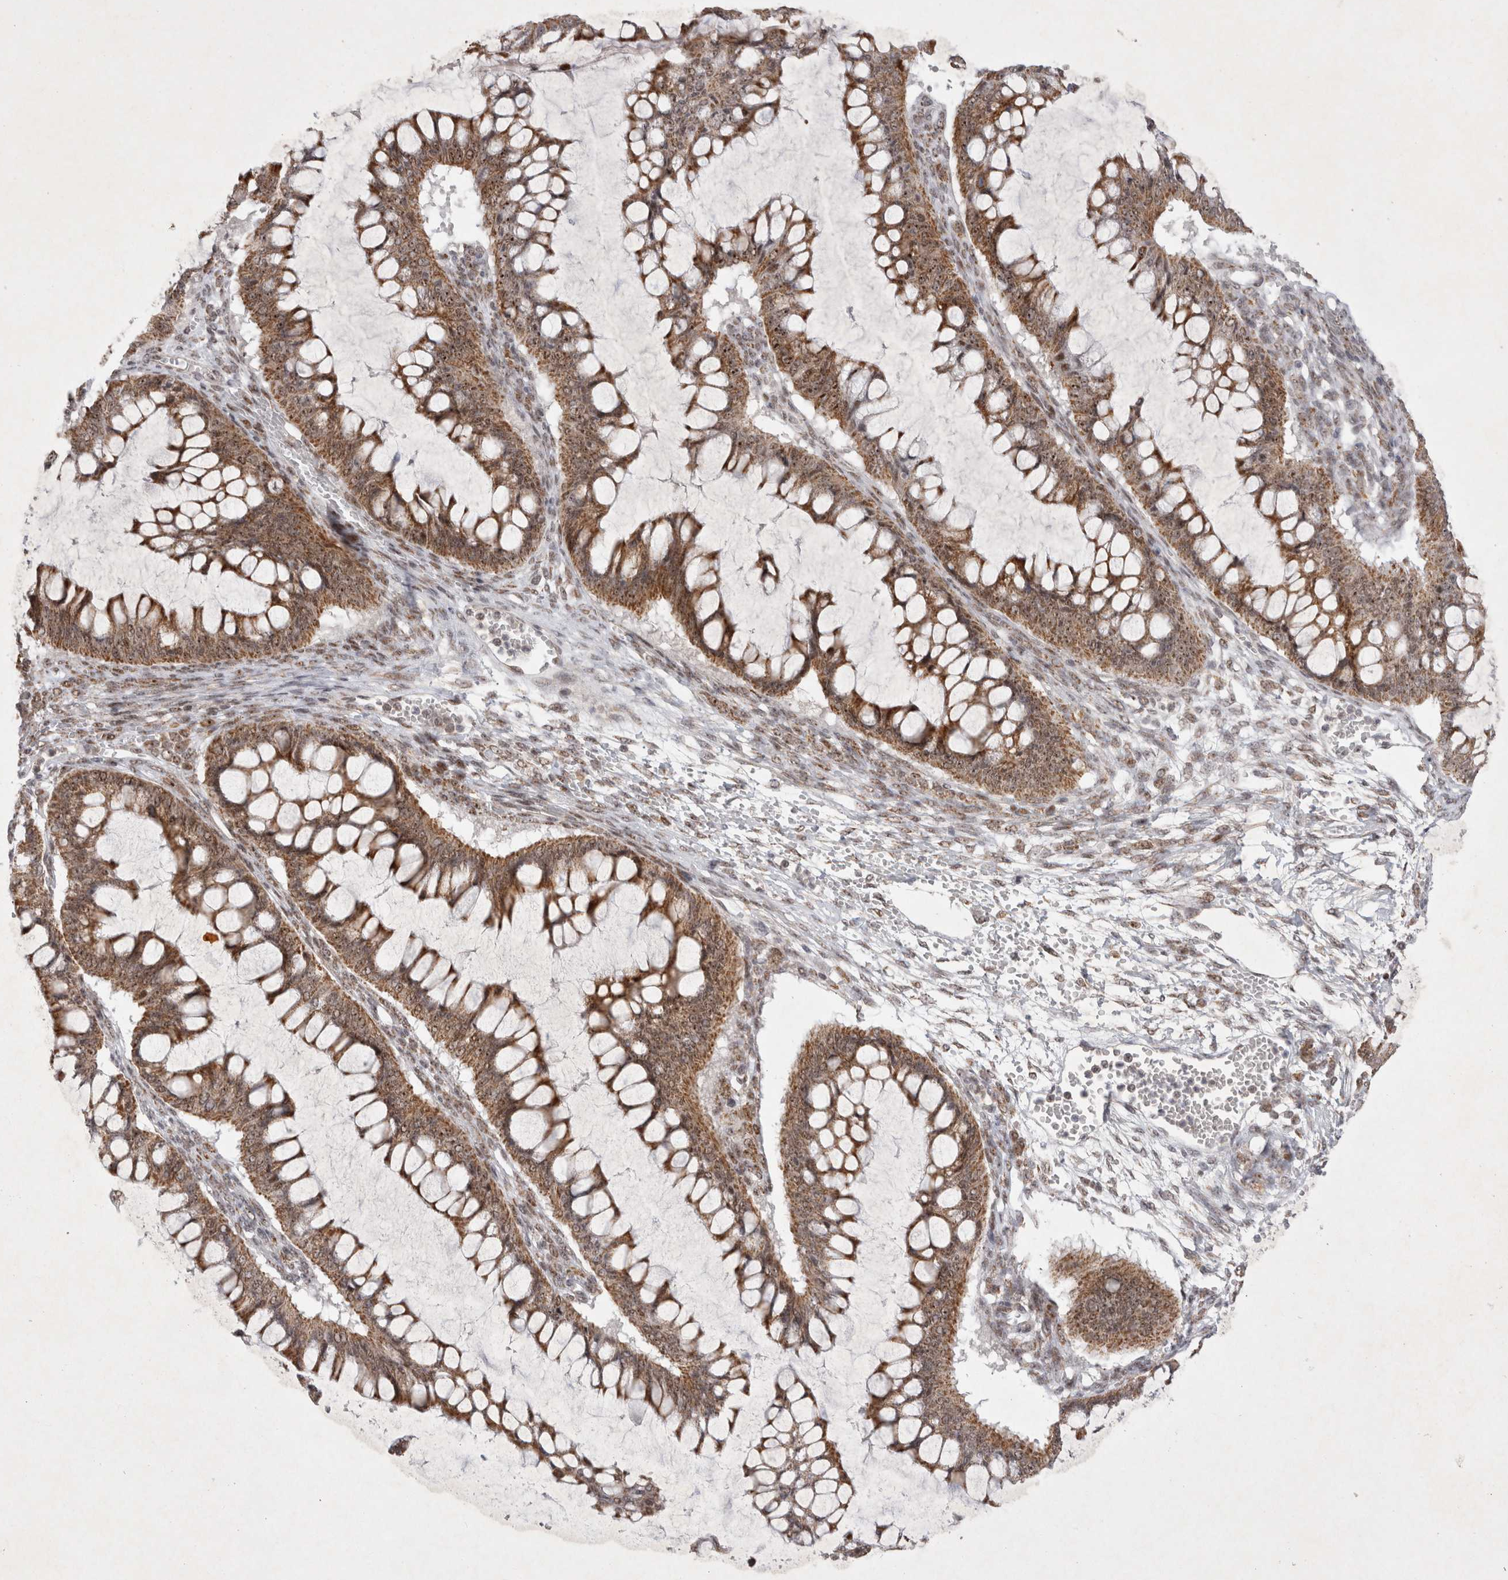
{"staining": {"intensity": "moderate", "quantity": ">75%", "location": "cytoplasmic/membranous,nuclear"}, "tissue": "ovarian cancer", "cell_type": "Tumor cells", "image_type": "cancer", "snomed": [{"axis": "morphology", "description": "Cystadenocarcinoma, mucinous, NOS"}, {"axis": "topography", "description": "Ovary"}], "caption": "Ovarian cancer tissue demonstrates moderate cytoplasmic/membranous and nuclear staining in about >75% of tumor cells", "gene": "MRPL37", "patient": {"sex": "female", "age": 73}}